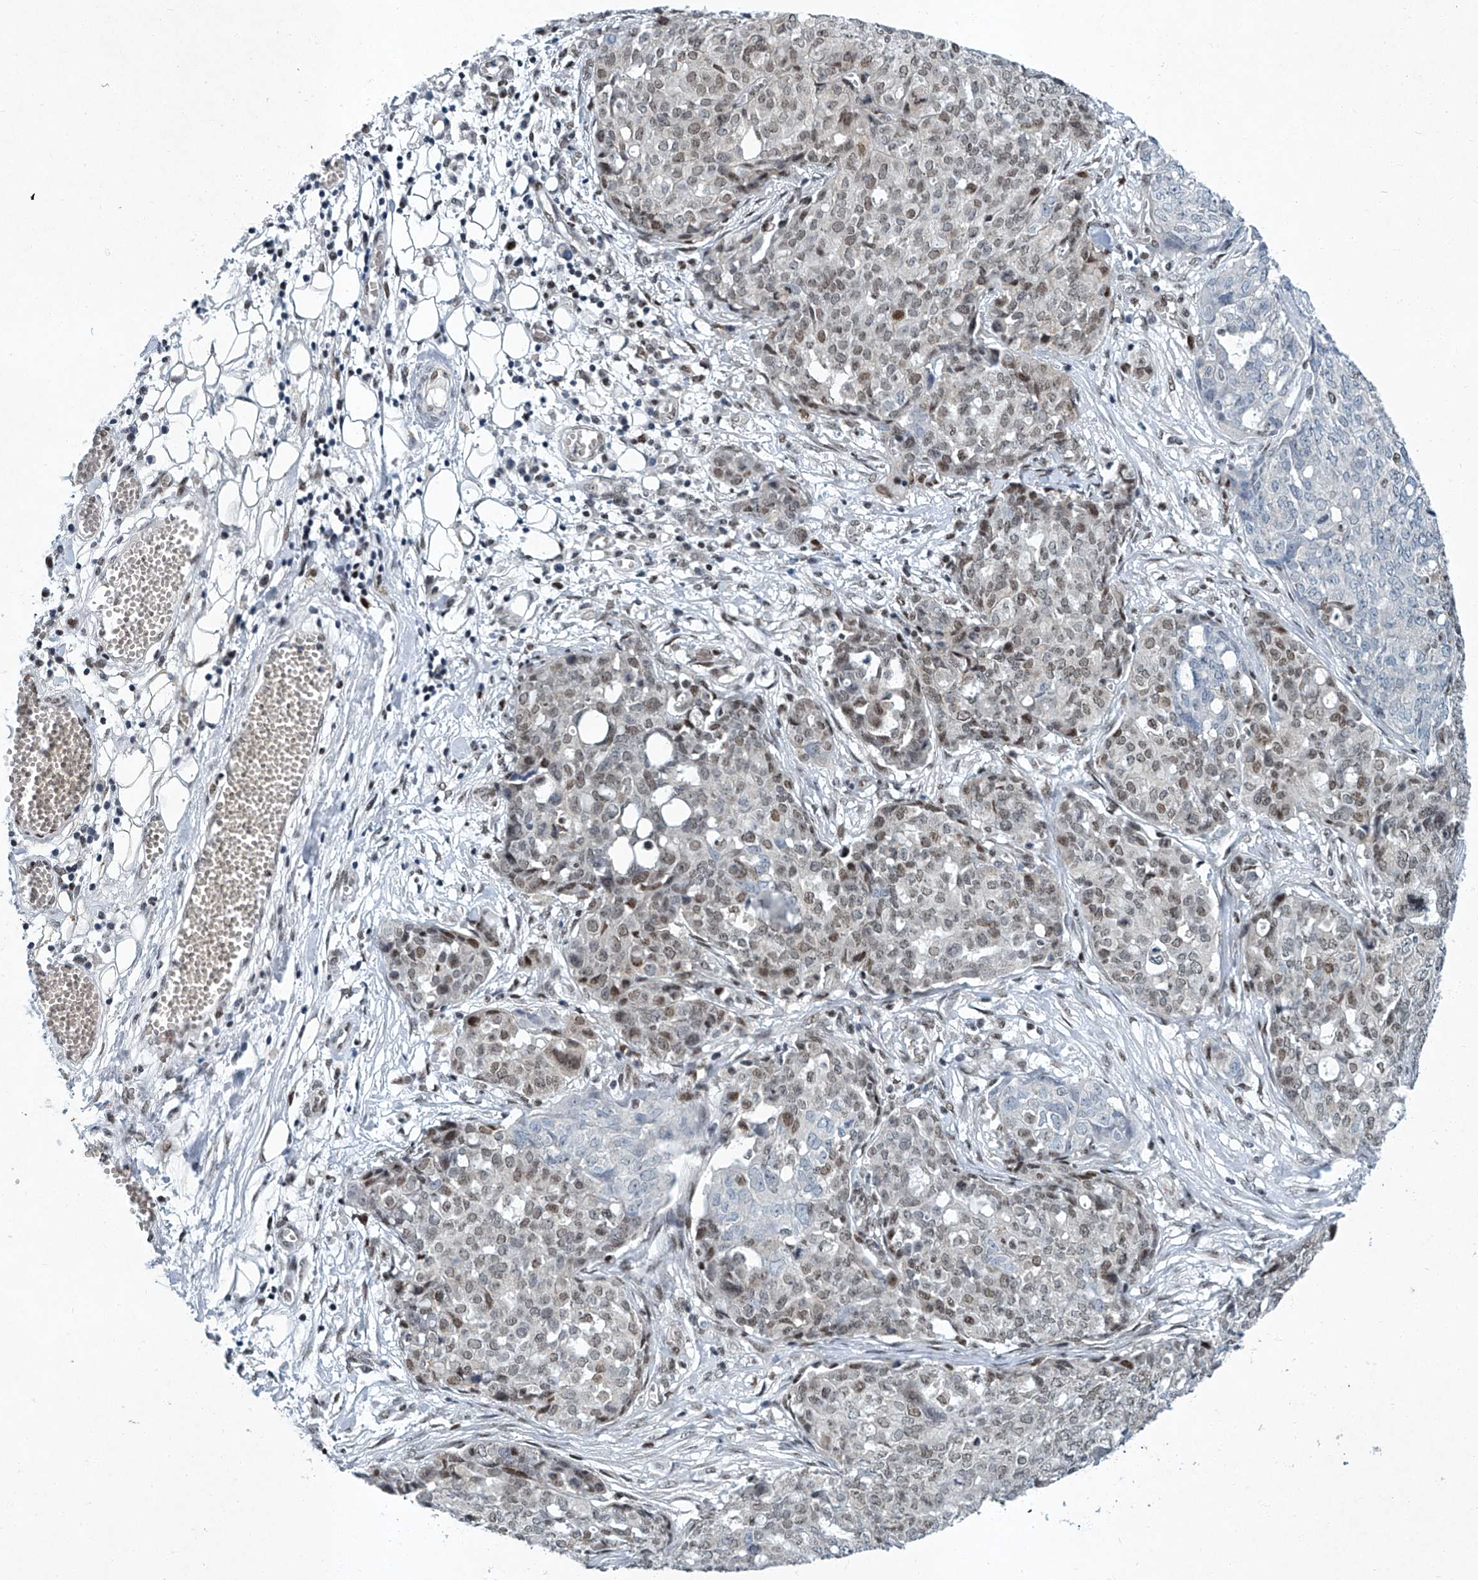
{"staining": {"intensity": "weak", "quantity": ">75%", "location": "nuclear"}, "tissue": "ovarian cancer", "cell_type": "Tumor cells", "image_type": "cancer", "snomed": [{"axis": "morphology", "description": "Cystadenocarcinoma, serous, NOS"}, {"axis": "topography", "description": "Soft tissue"}, {"axis": "topography", "description": "Ovary"}], "caption": "An image of ovarian cancer stained for a protein reveals weak nuclear brown staining in tumor cells.", "gene": "TFDP1", "patient": {"sex": "female", "age": 57}}